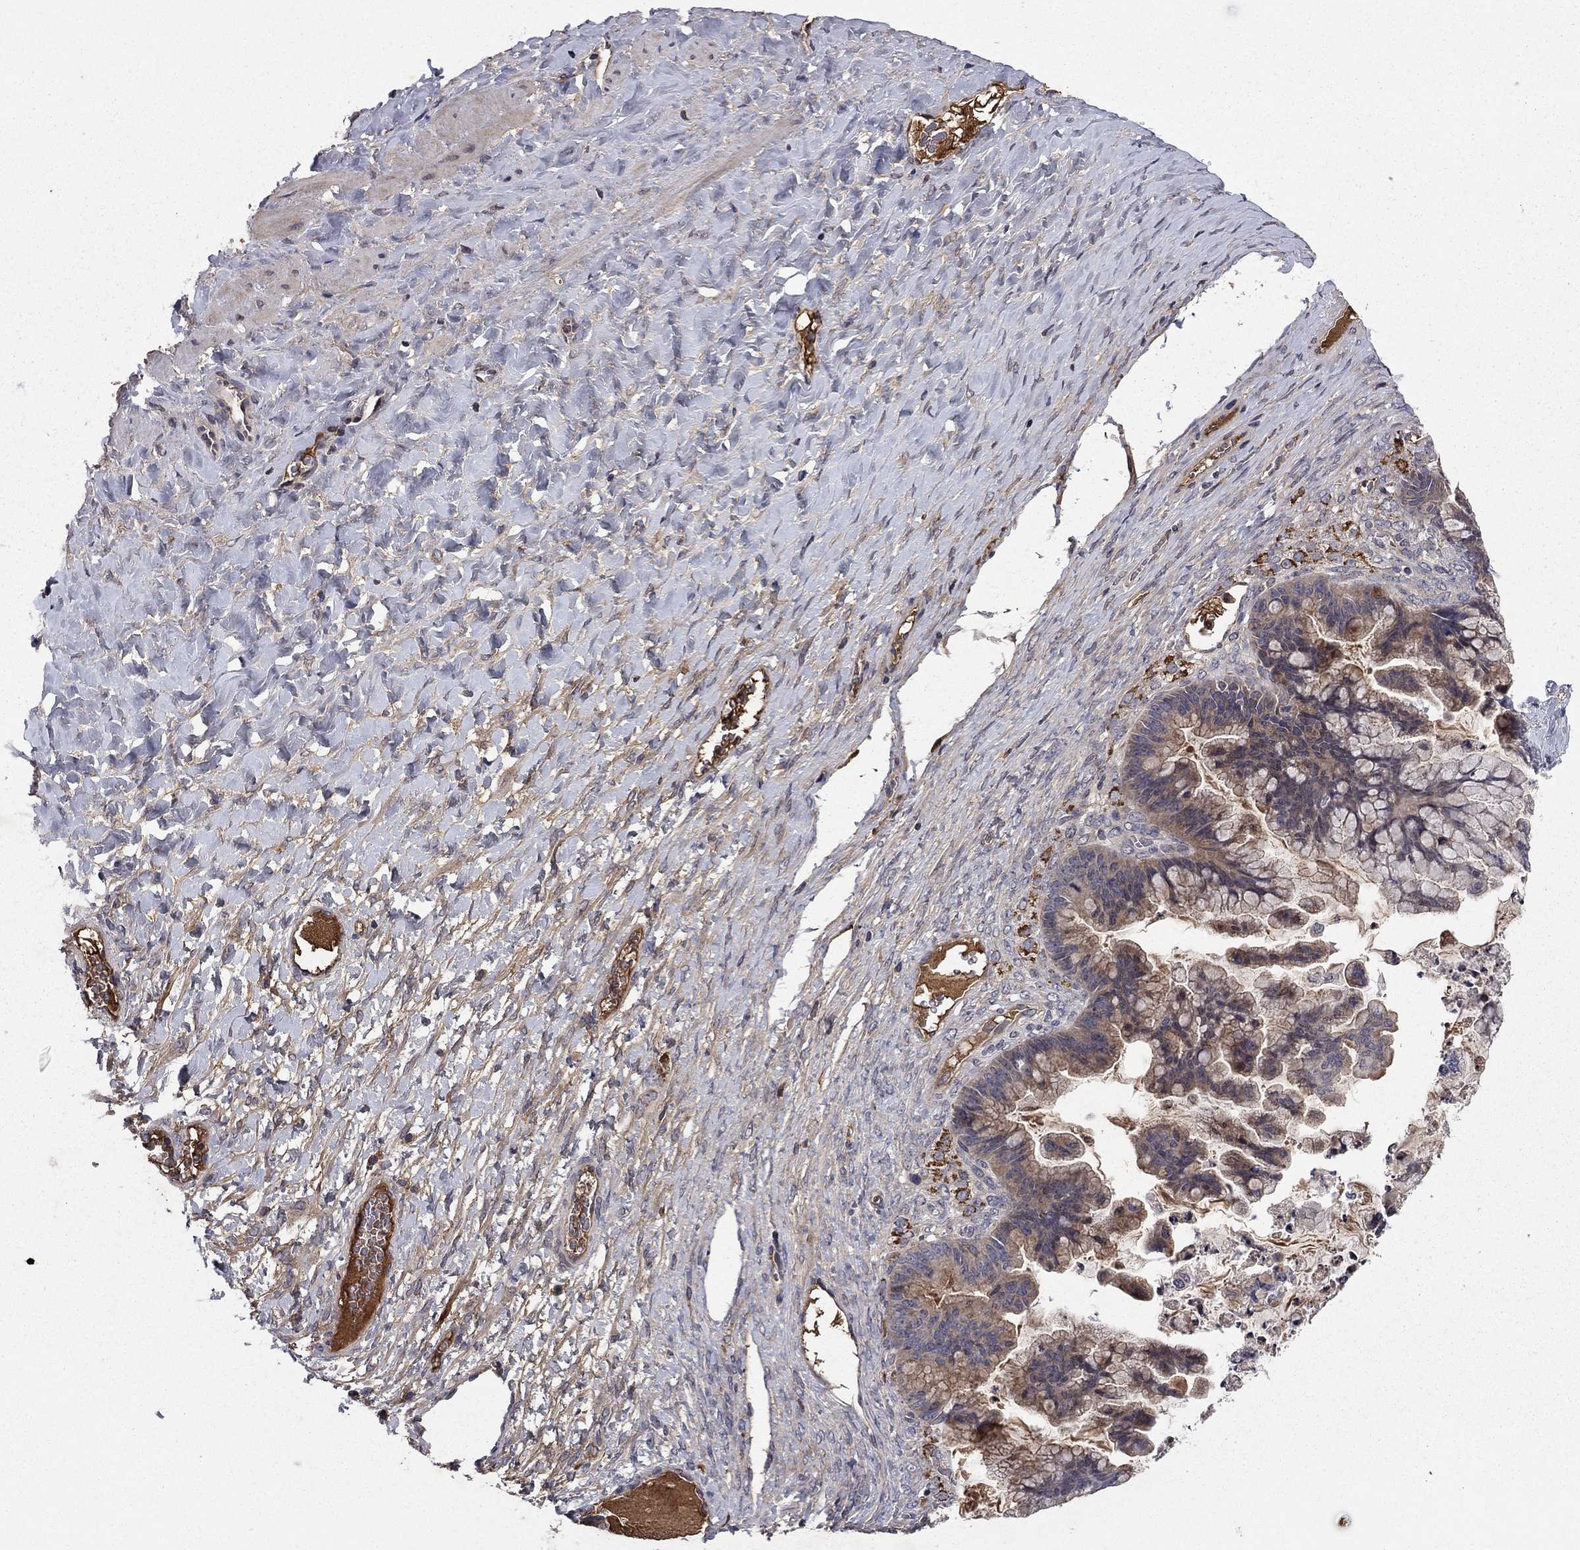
{"staining": {"intensity": "moderate", "quantity": "<25%", "location": "cytoplasmic/membranous"}, "tissue": "ovarian cancer", "cell_type": "Tumor cells", "image_type": "cancer", "snomed": [{"axis": "morphology", "description": "Cystadenocarcinoma, mucinous, NOS"}, {"axis": "topography", "description": "Ovary"}], "caption": "IHC histopathology image of neoplastic tissue: human ovarian cancer stained using immunohistochemistry shows low levels of moderate protein expression localized specifically in the cytoplasmic/membranous of tumor cells, appearing as a cytoplasmic/membranous brown color.", "gene": "PROS1", "patient": {"sex": "female", "age": 67}}